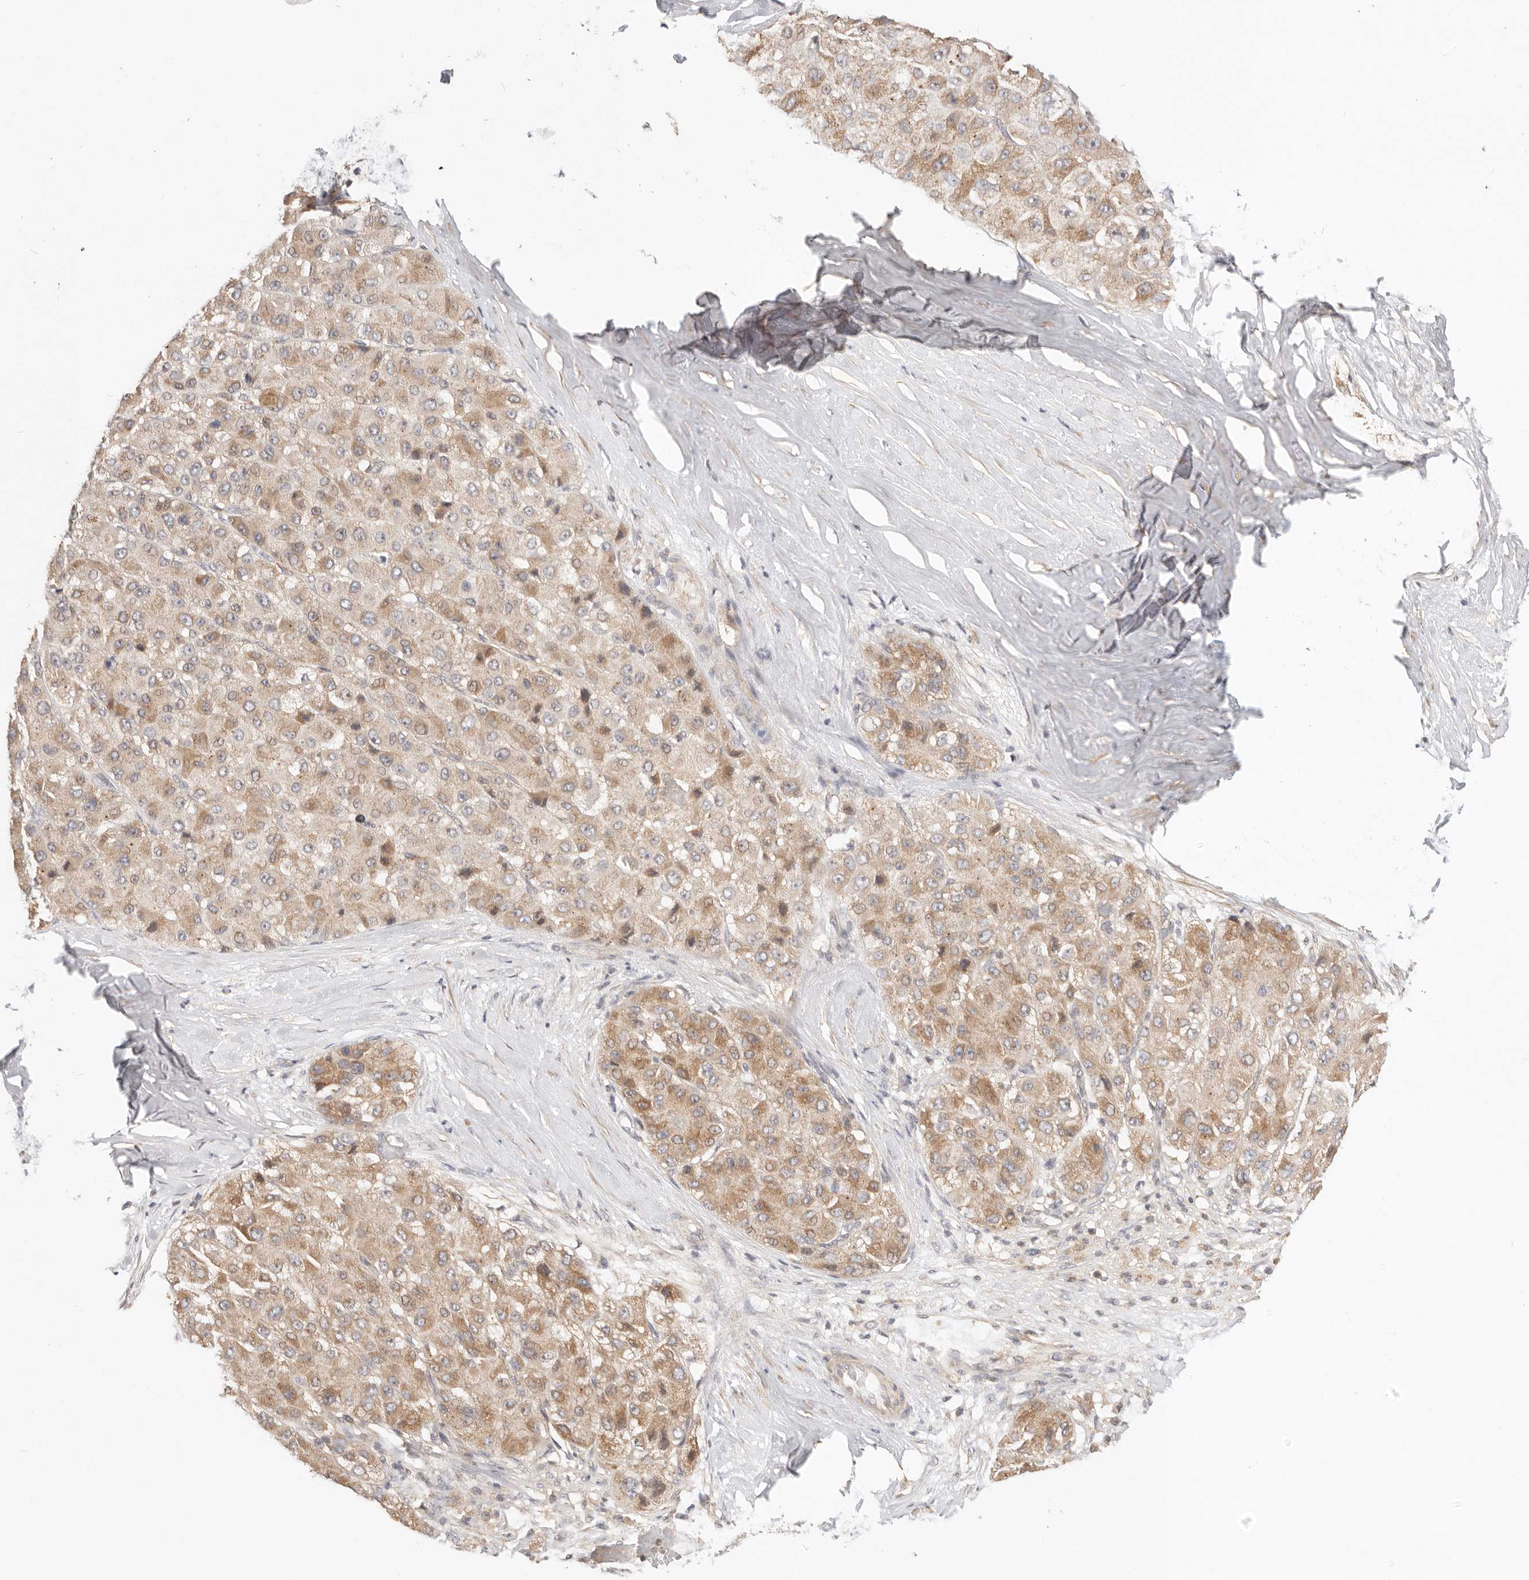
{"staining": {"intensity": "moderate", "quantity": ">75%", "location": "cytoplasmic/membranous"}, "tissue": "liver cancer", "cell_type": "Tumor cells", "image_type": "cancer", "snomed": [{"axis": "morphology", "description": "Carcinoma, Hepatocellular, NOS"}, {"axis": "topography", "description": "Liver"}], "caption": "Protein staining by immunohistochemistry (IHC) reveals moderate cytoplasmic/membranous expression in approximately >75% of tumor cells in liver hepatocellular carcinoma.", "gene": "KCMF1", "patient": {"sex": "male", "age": 80}}